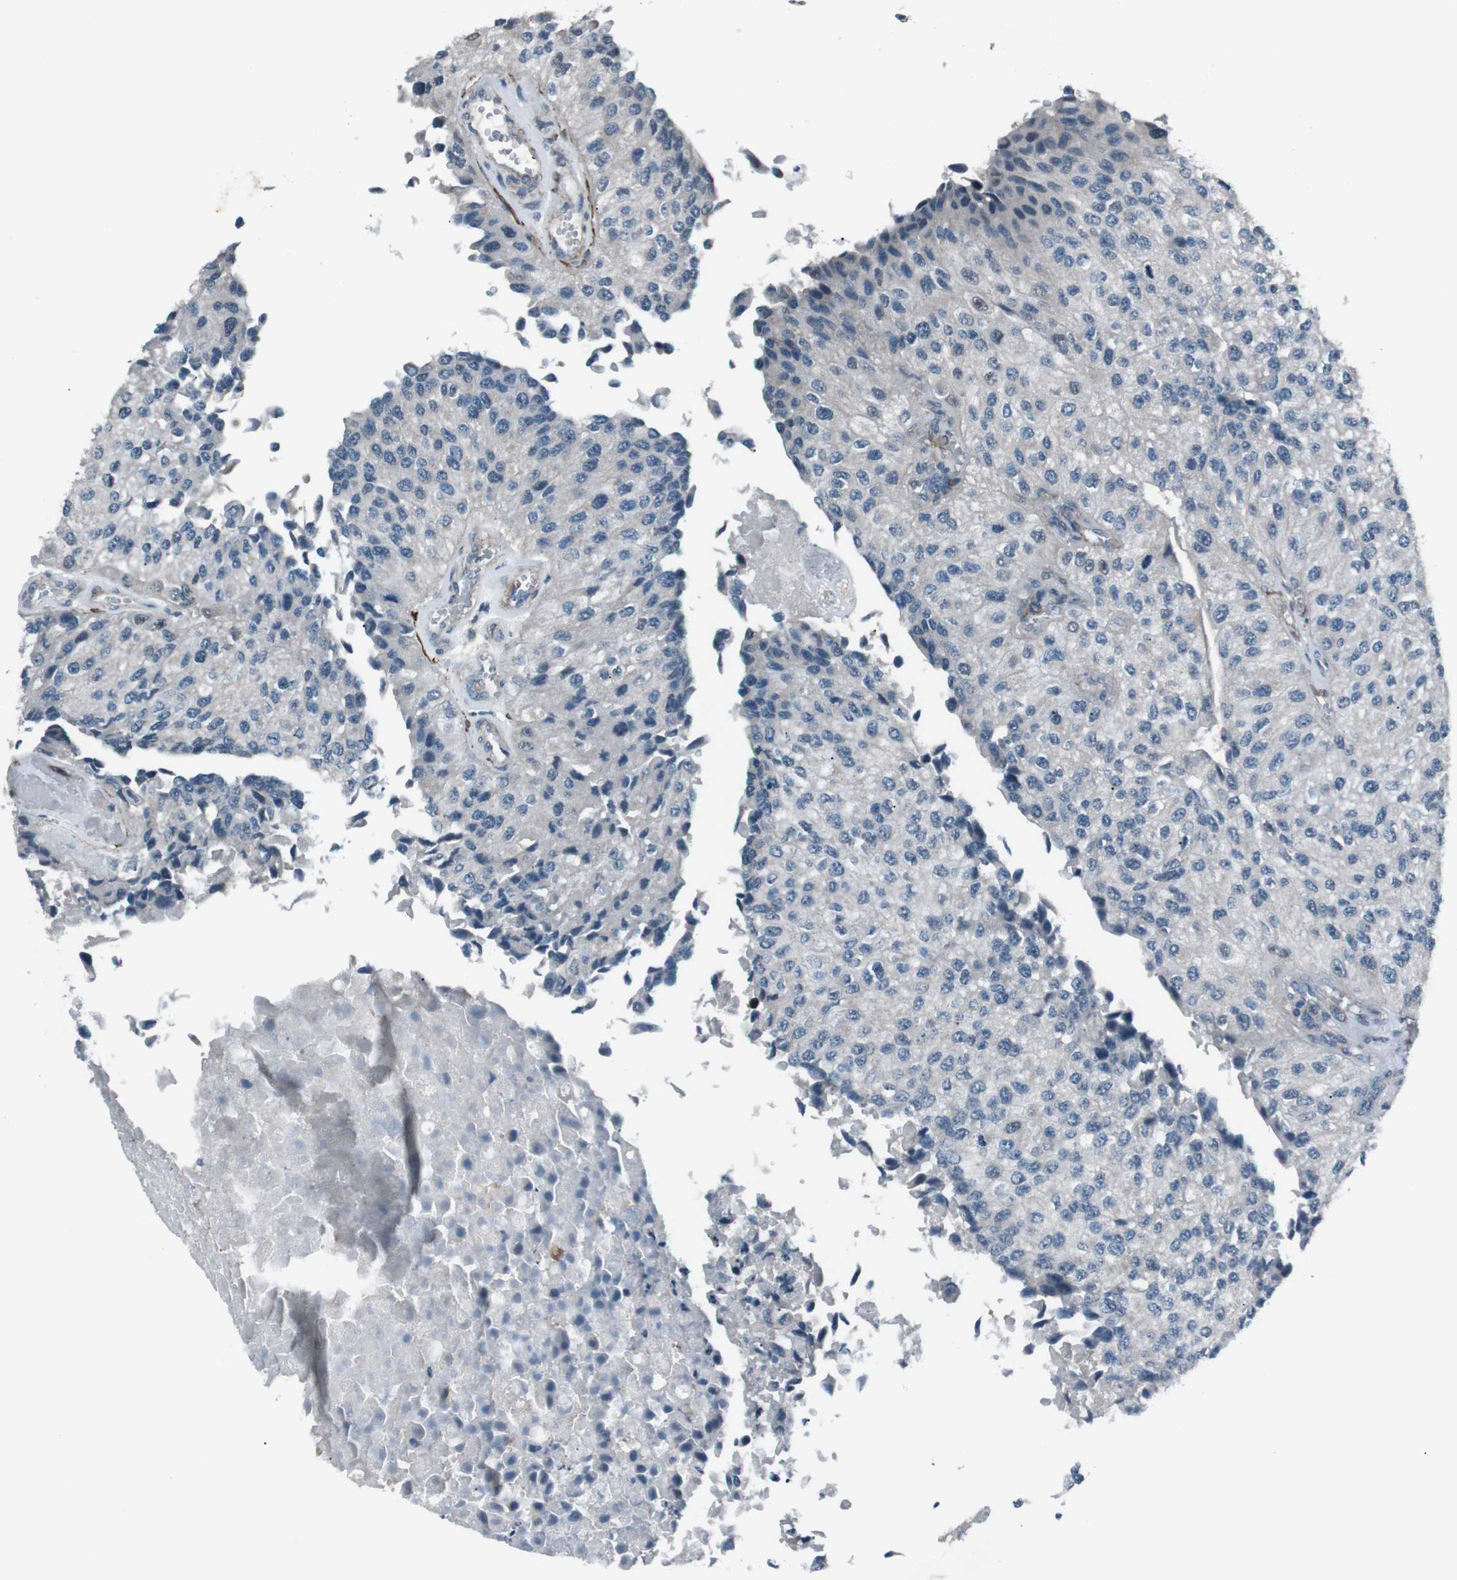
{"staining": {"intensity": "negative", "quantity": "none", "location": "none"}, "tissue": "urothelial cancer", "cell_type": "Tumor cells", "image_type": "cancer", "snomed": [{"axis": "morphology", "description": "Urothelial carcinoma, High grade"}, {"axis": "topography", "description": "Kidney"}, {"axis": "topography", "description": "Urinary bladder"}], "caption": "This is an immunohistochemistry (IHC) photomicrograph of human urothelial cancer. There is no expression in tumor cells.", "gene": "PDLIM5", "patient": {"sex": "male", "age": 77}}